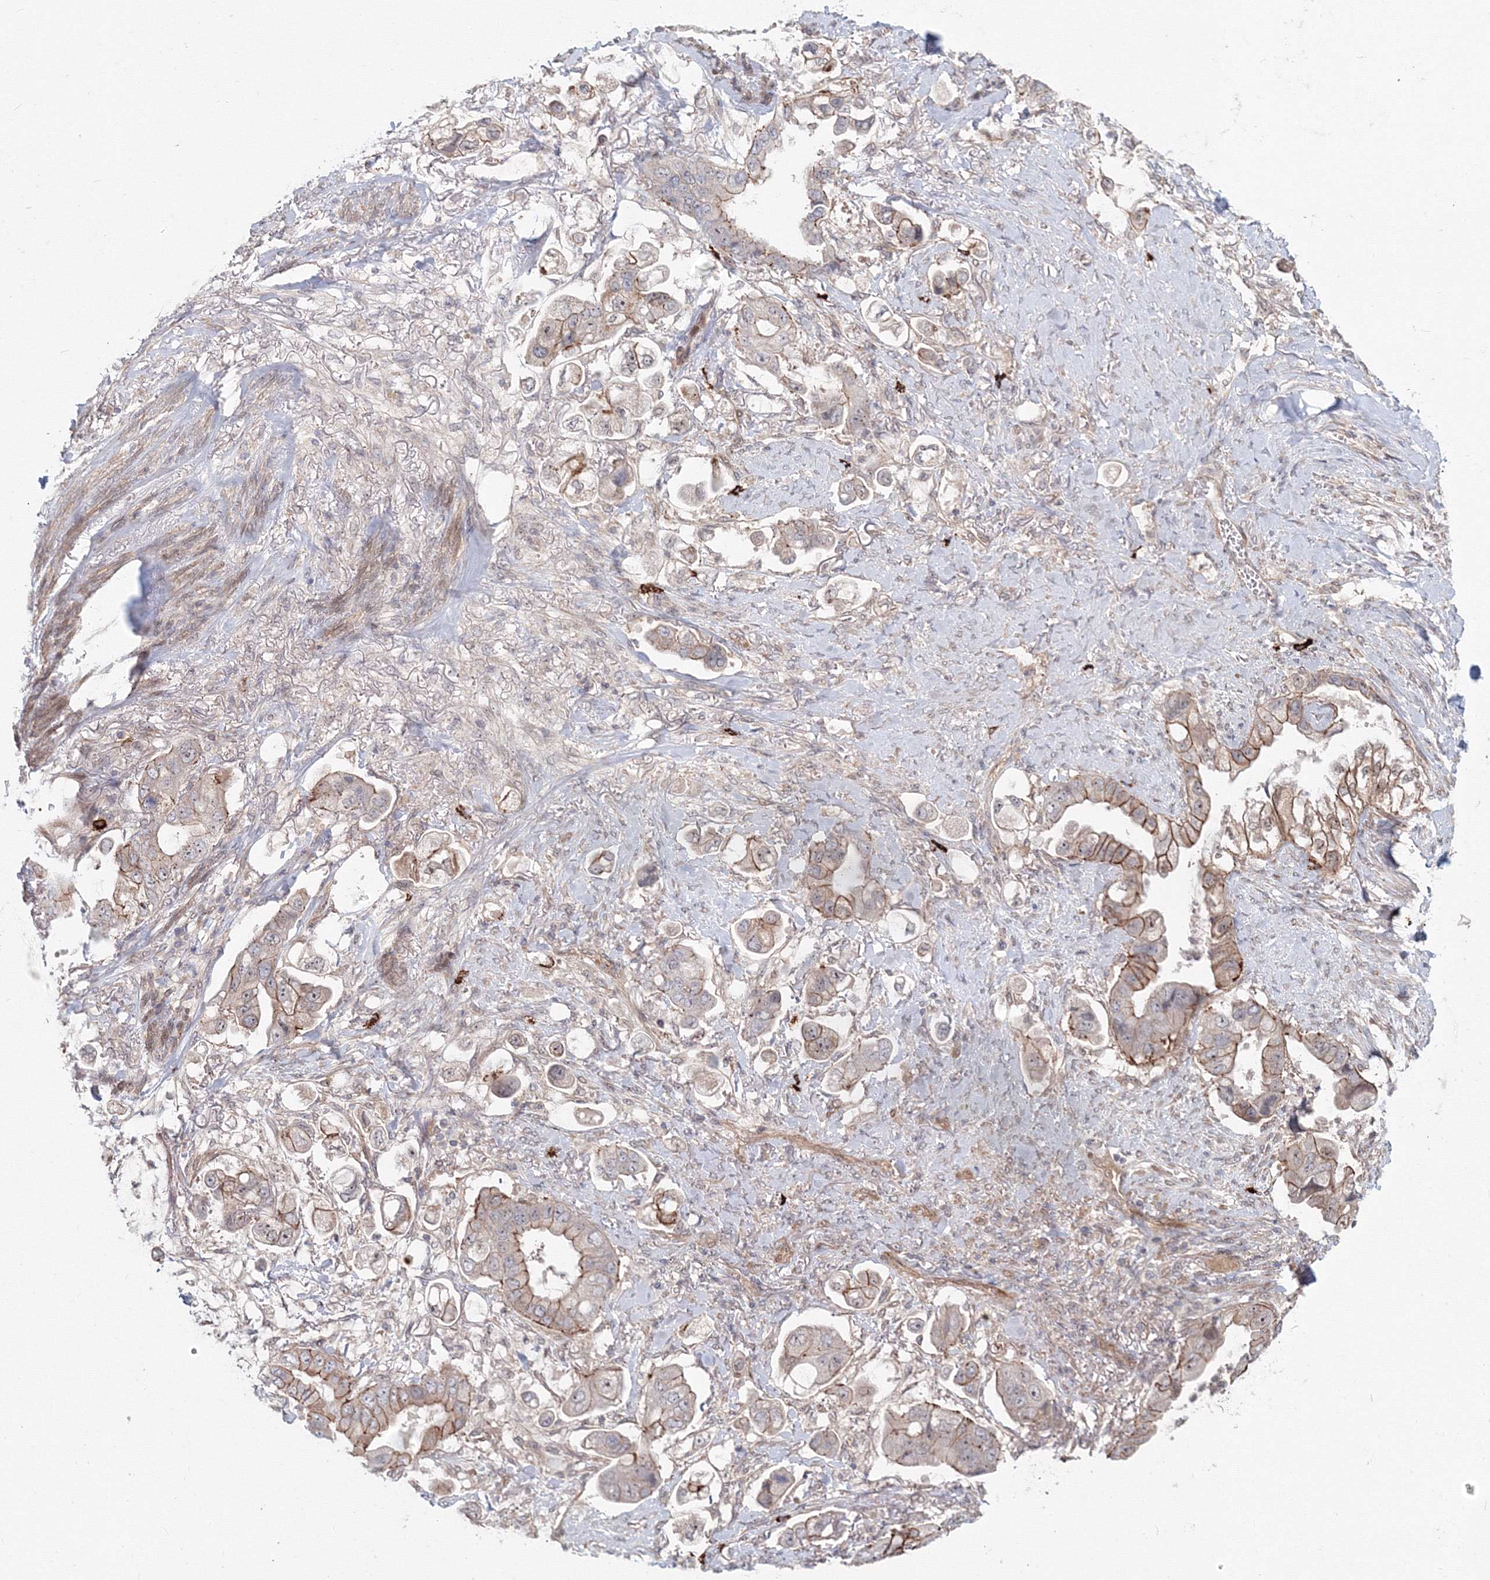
{"staining": {"intensity": "moderate", "quantity": ">75%", "location": "cytoplasmic/membranous"}, "tissue": "stomach cancer", "cell_type": "Tumor cells", "image_type": "cancer", "snomed": [{"axis": "morphology", "description": "Adenocarcinoma, NOS"}, {"axis": "topography", "description": "Stomach"}], "caption": "Tumor cells display moderate cytoplasmic/membranous staining in approximately >75% of cells in stomach adenocarcinoma.", "gene": "SH3PXD2A", "patient": {"sex": "male", "age": 62}}